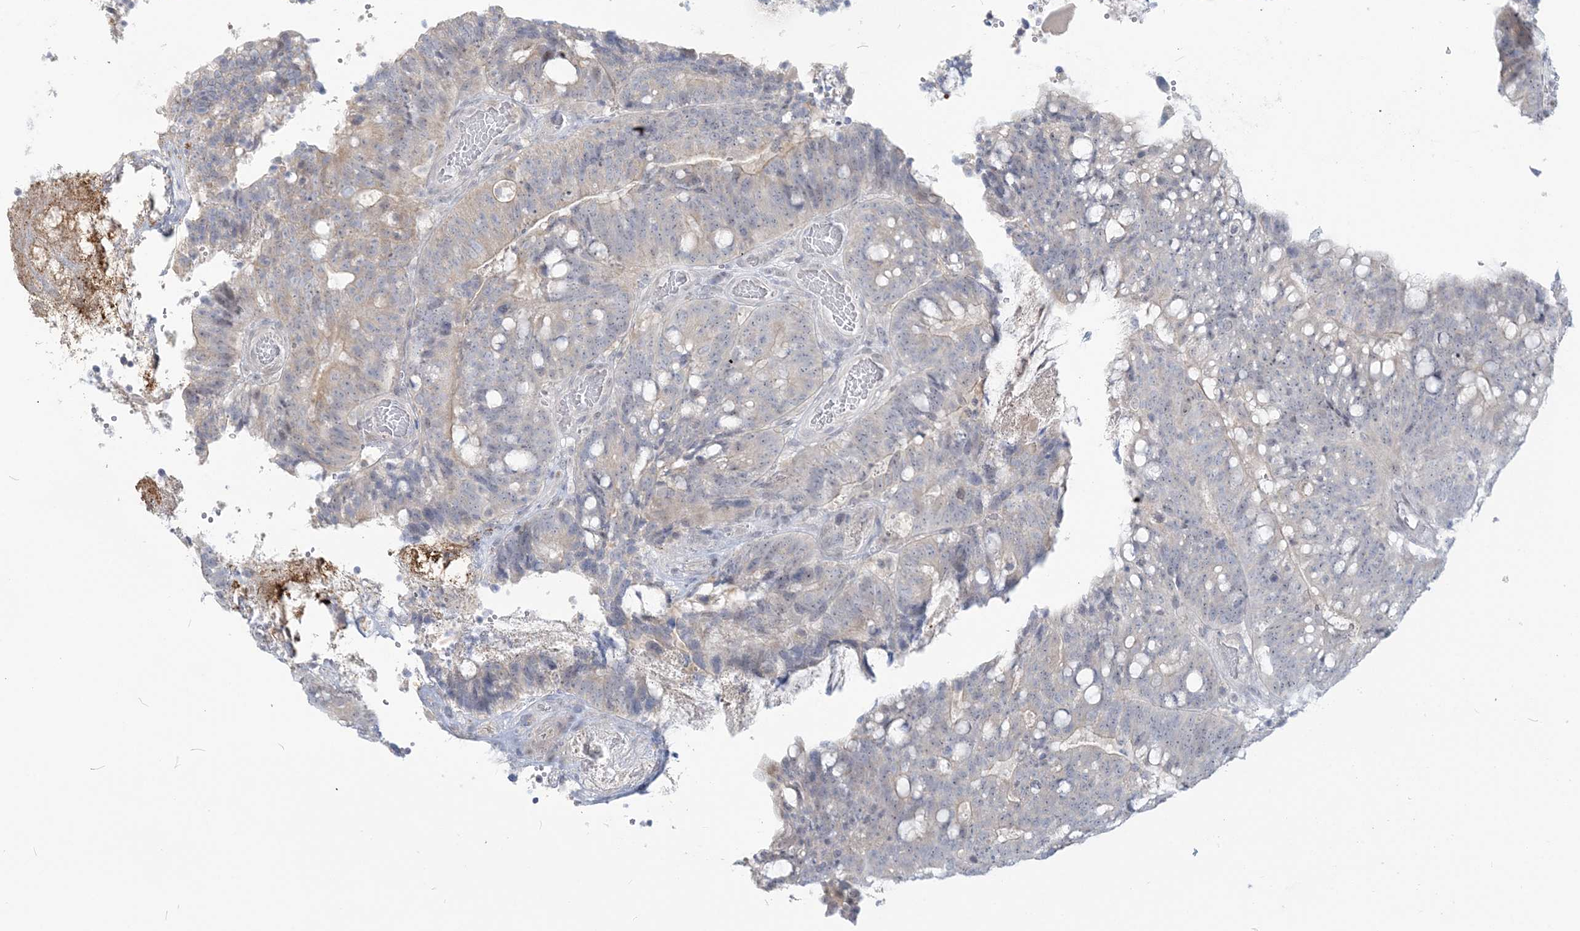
{"staining": {"intensity": "negative", "quantity": "none", "location": "none"}, "tissue": "colorectal cancer", "cell_type": "Tumor cells", "image_type": "cancer", "snomed": [{"axis": "morphology", "description": "Adenocarcinoma, NOS"}, {"axis": "topography", "description": "Colon"}], "caption": "This micrograph is of colorectal adenocarcinoma stained with IHC to label a protein in brown with the nuclei are counter-stained blue. There is no staining in tumor cells. The staining was performed using DAB (3,3'-diaminobenzidine) to visualize the protein expression in brown, while the nuclei were stained in blue with hematoxylin (Magnification: 20x).", "gene": "SDAD1", "patient": {"sex": "female", "age": 66}}